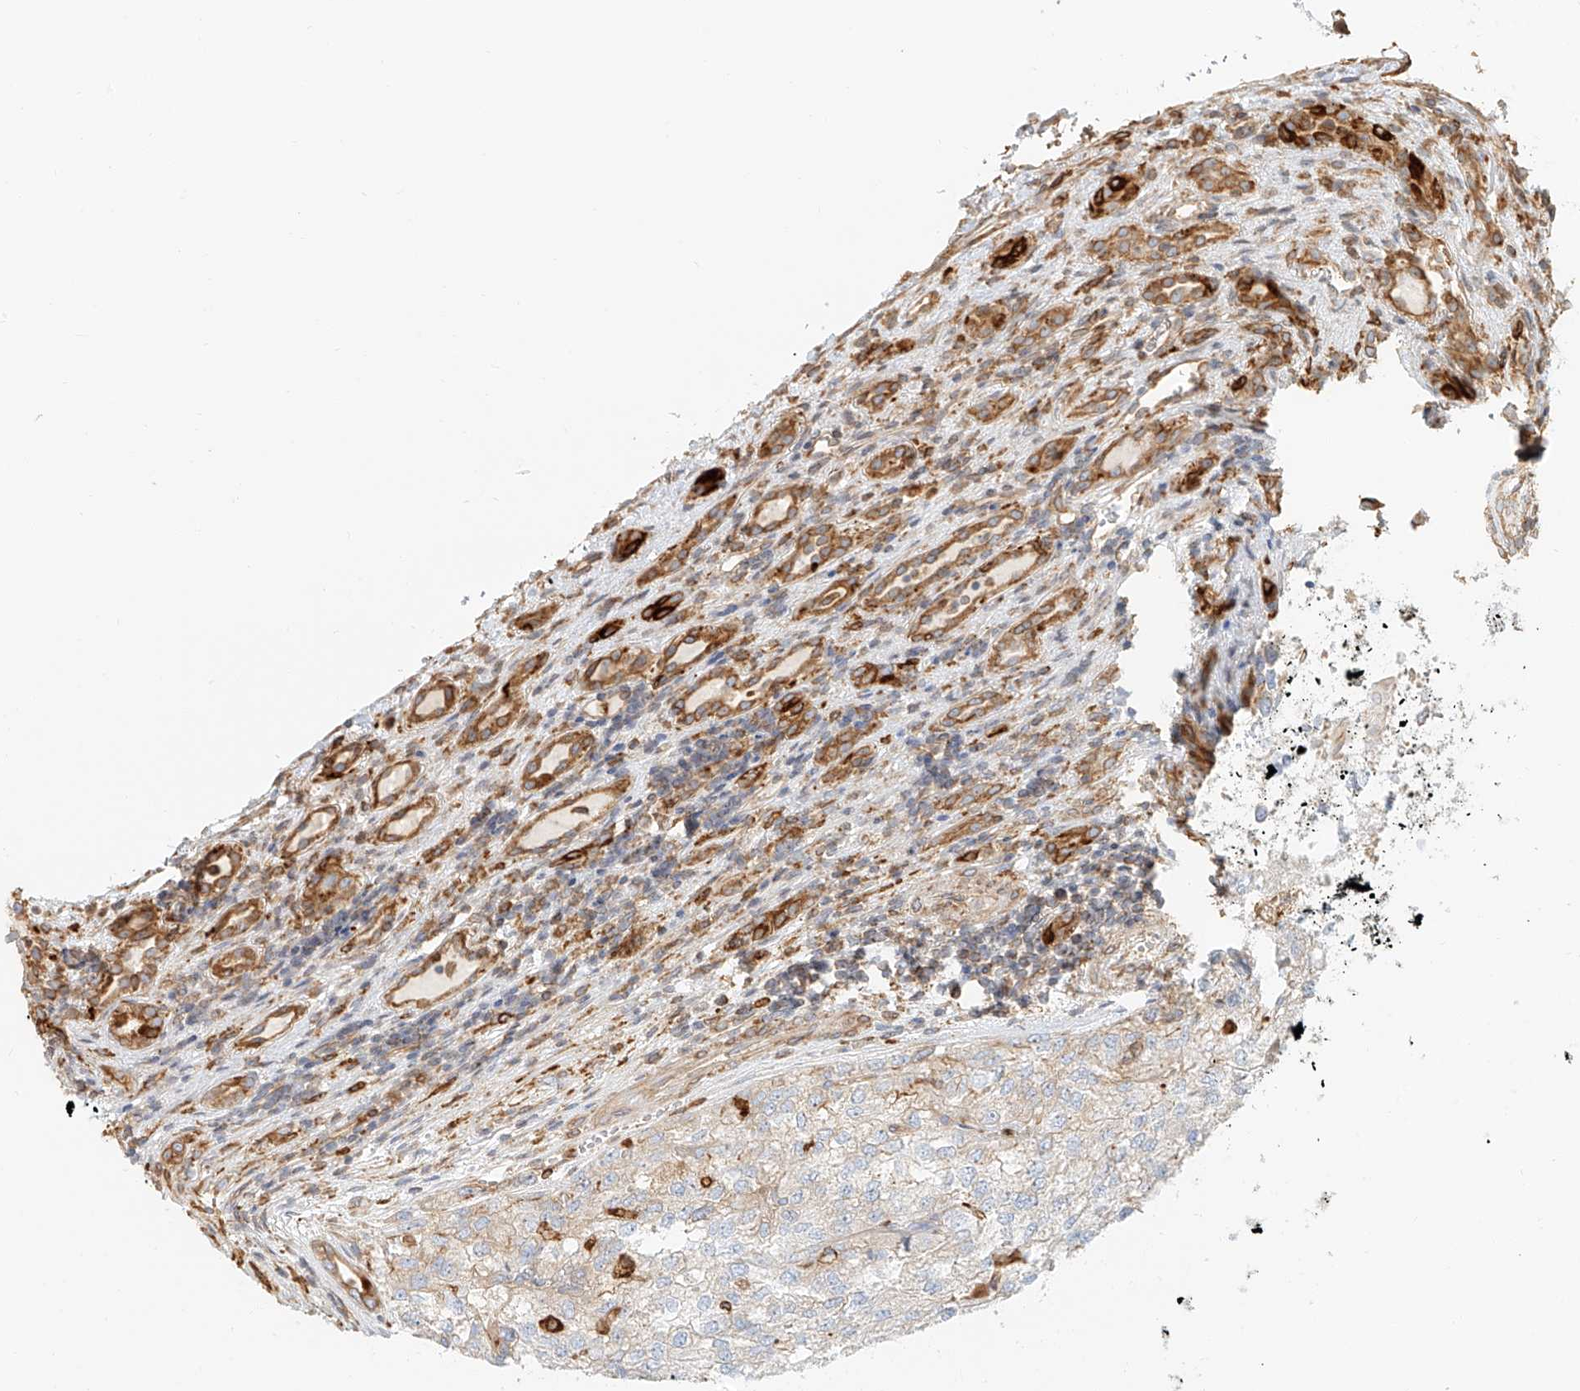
{"staining": {"intensity": "negative", "quantity": "none", "location": "none"}, "tissue": "renal cancer", "cell_type": "Tumor cells", "image_type": "cancer", "snomed": [{"axis": "morphology", "description": "Adenocarcinoma, NOS"}, {"axis": "topography", "description": "Kidney"}], "caption": "Renal cancer was stained to show a protein in brown. There is no significant staining in tumor cells. (Stains: DAB (3,3'-diaminobenzidine) immunohistochemistry with hematoxylin counter stain, Microscopy: brightfield microscopy at high magnification).", "gene": "DHRS7", "patient": {"sex": "female", "age": 54}}